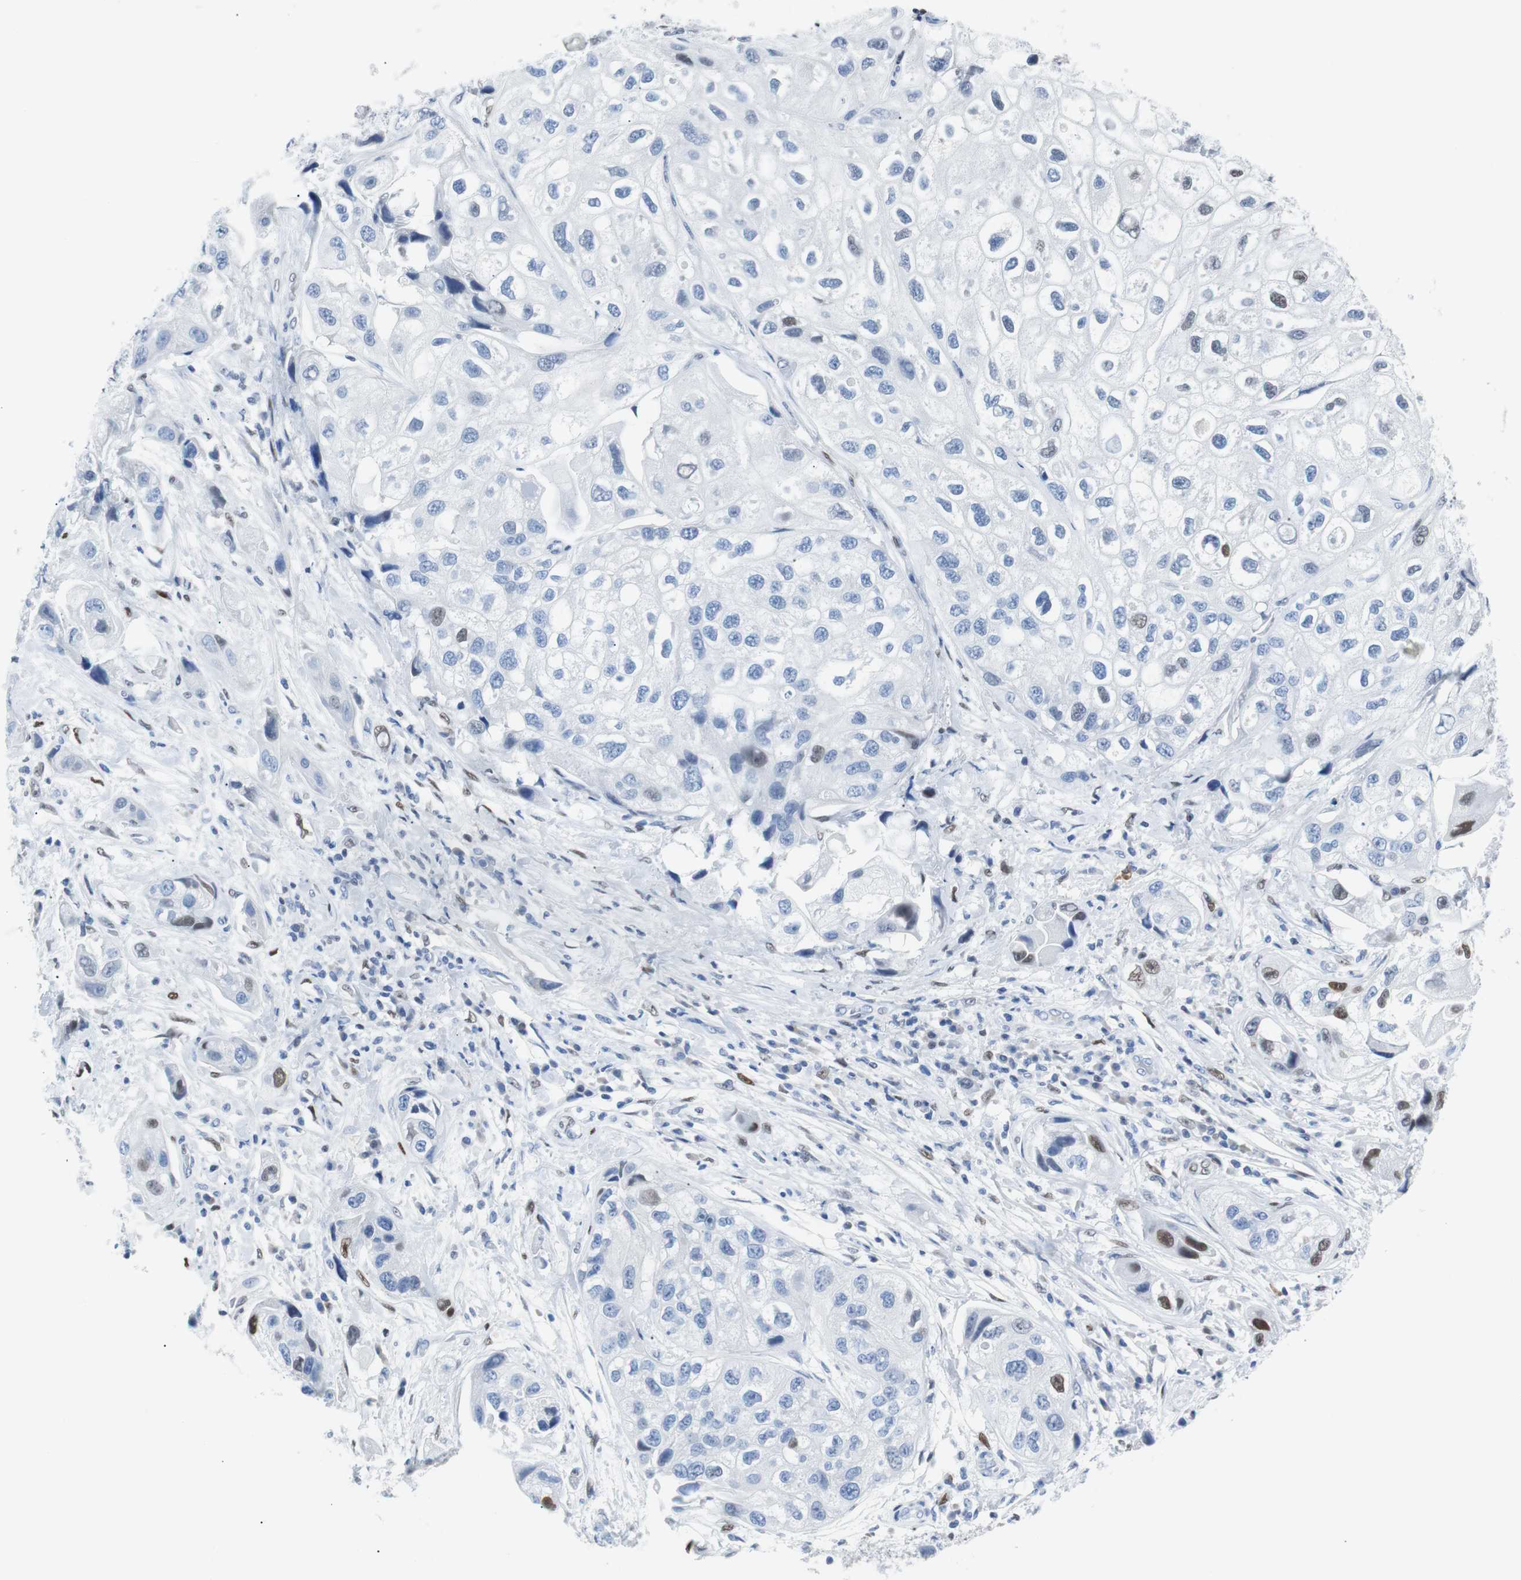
{"staining": {"intensity": "weak", "quantity": "<25%", "location": "nuclear"}, "tissue": "urothelial cancer", "cell_type": "Tumor cells", "image_type": "cancer", "snomed": [{"axis": "morphology", "description": "Urothelial carcinoma, High grade"}, {"axis": "topography", "description": "Urinary bladder"}], "caption": "Tumor cells show no significant staining in urothelial cancer.", "gene": "JUN", "patient": {"sex": "female", "age": 64}}